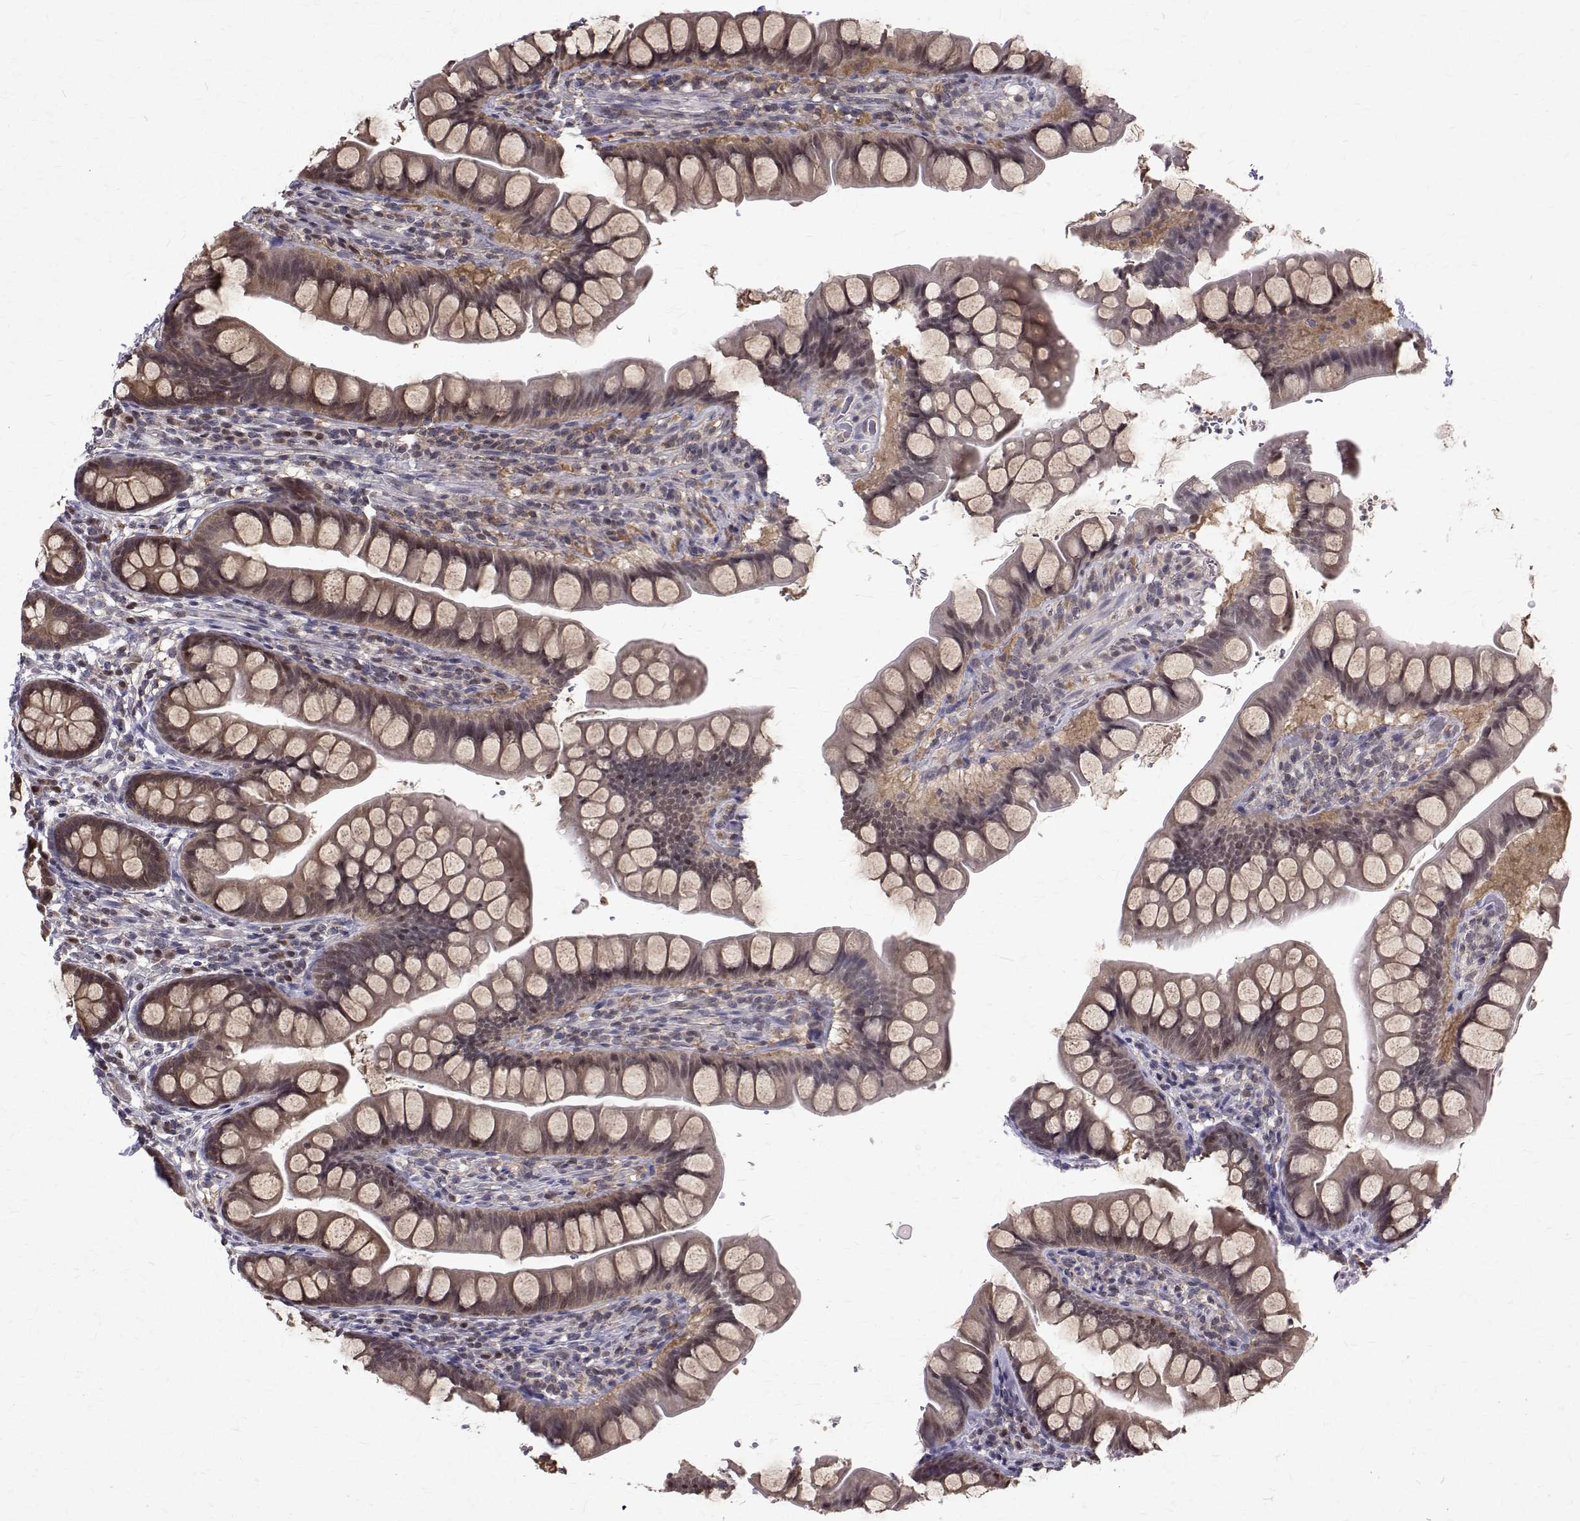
{"staining": {"intensity": "moderate", "quantity": "25%-75%", "location": "cytoplasmic/membranous,nuclear"}, "tissue": "small intestine", "cell_type": "Glandular cells", "image_type": "normal", "snomed": [{"axis": "morphology", "description": "Normal tissue, NOS"}, {"axis": "topography", "description": "Small intestine"}], "caption": "This micrograph exhibits immunohistochemistry (IHC) staining of benign human small intestine, with medium moderate cytoplasmic/membranous,nuclear positivity in about 25%-75% of glandular cells.", "gene": "NIF3L1", "patient": {"sex": "male", "age": 70}}